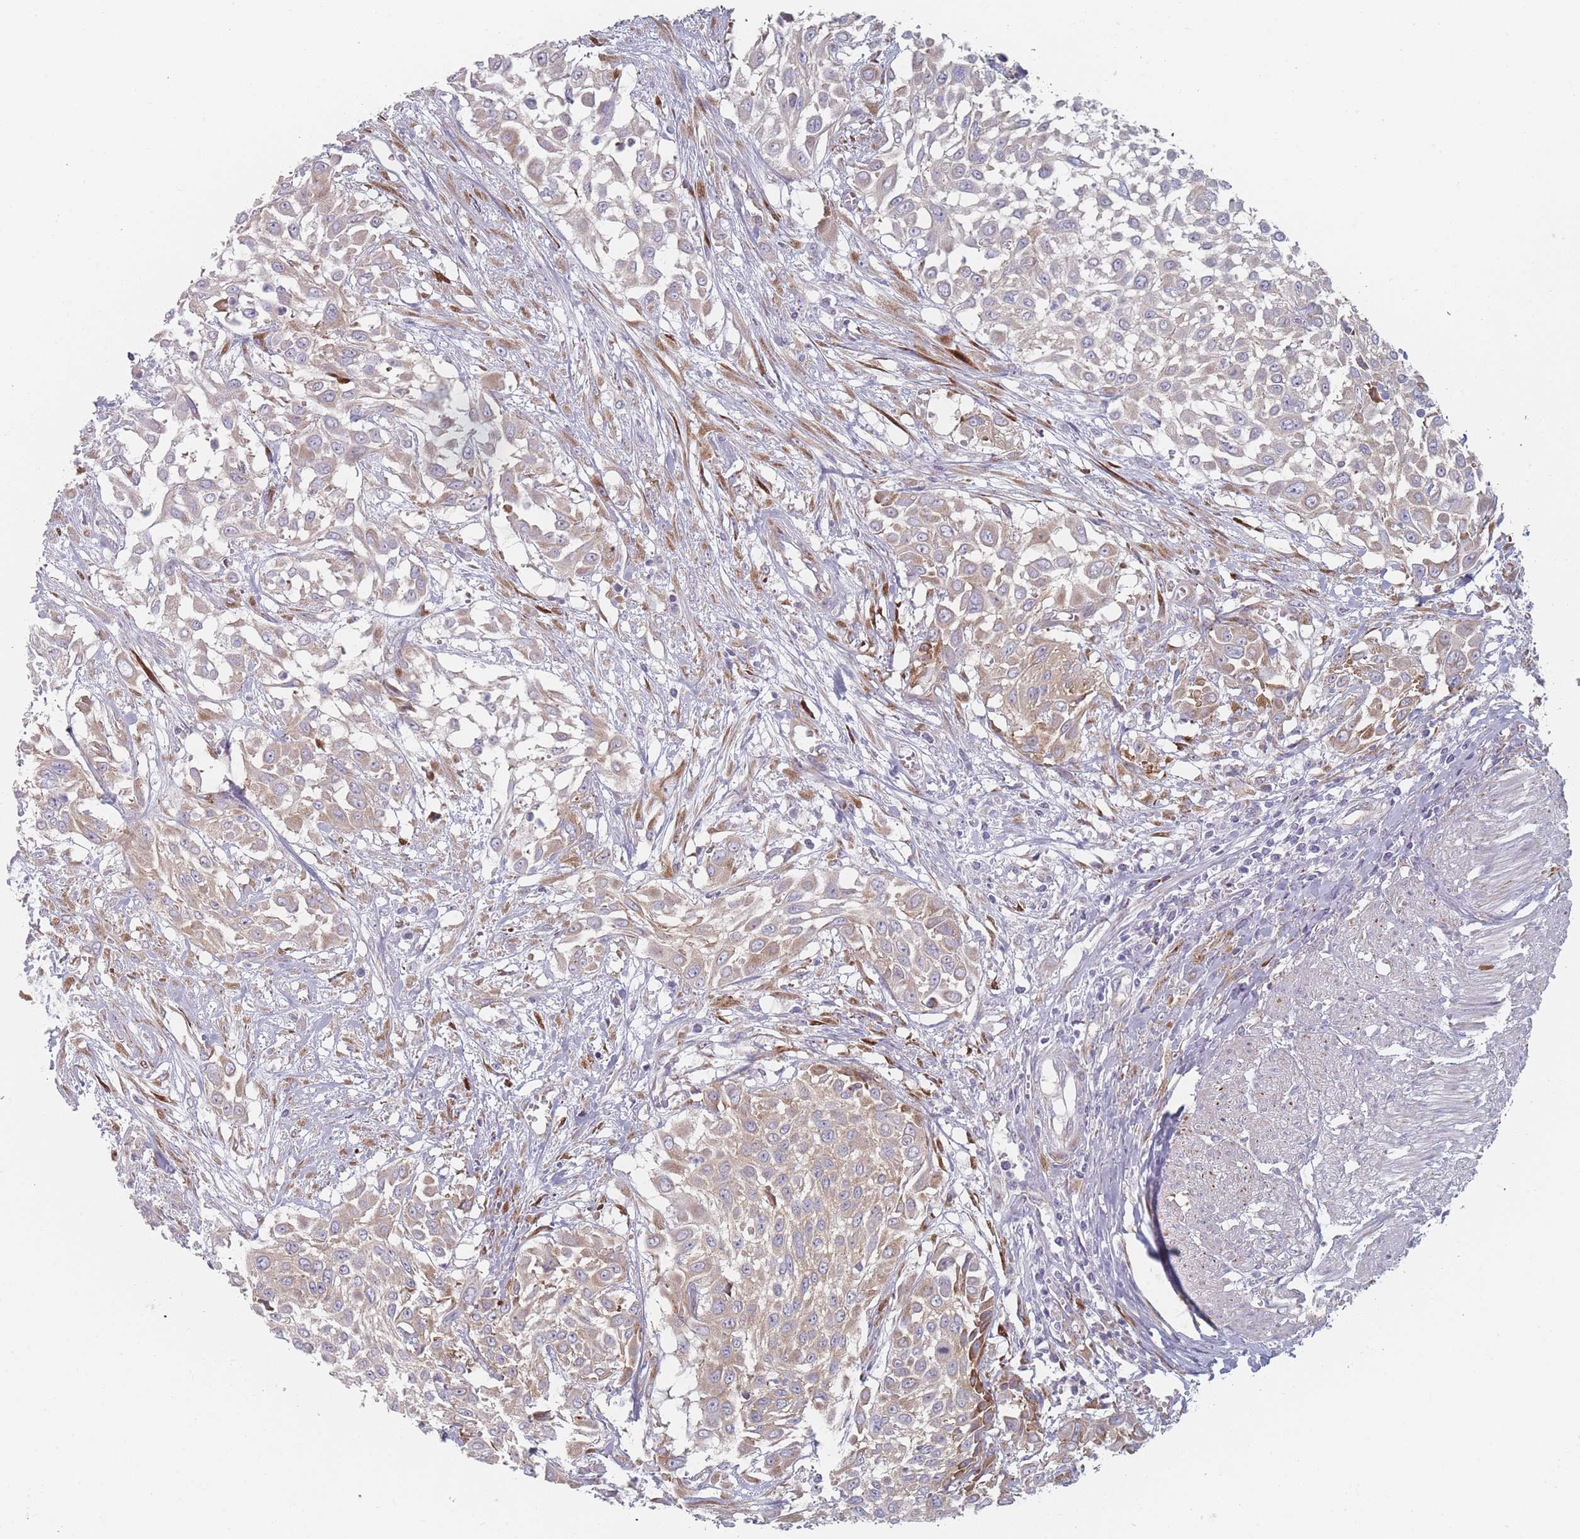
{"staining": {"intensity": "weak", "quantity": ">75%", "location": "cytoplasmic/membranous"}, "tissue": "urothelial cancer", "cell_type": "Tumor cells", "image_type": "cancer", "snomed": [{"axis": "morphology", "description": "Urothelial carcinoma, High grade"}, {"axis": "topography", "description": "Urinary bladder"}], "caption": "High-magnification brightfield microscopy of urothelial cancer stained with DAB (brown) and counterstained with hematoxylin (blue). tumor cells exhibit weak cytoplasmic/membranous positivity is appreciated in approximately>75% of cells.", "gene": "CACNG5", "patient": {"sex": "male", "age": 57}}